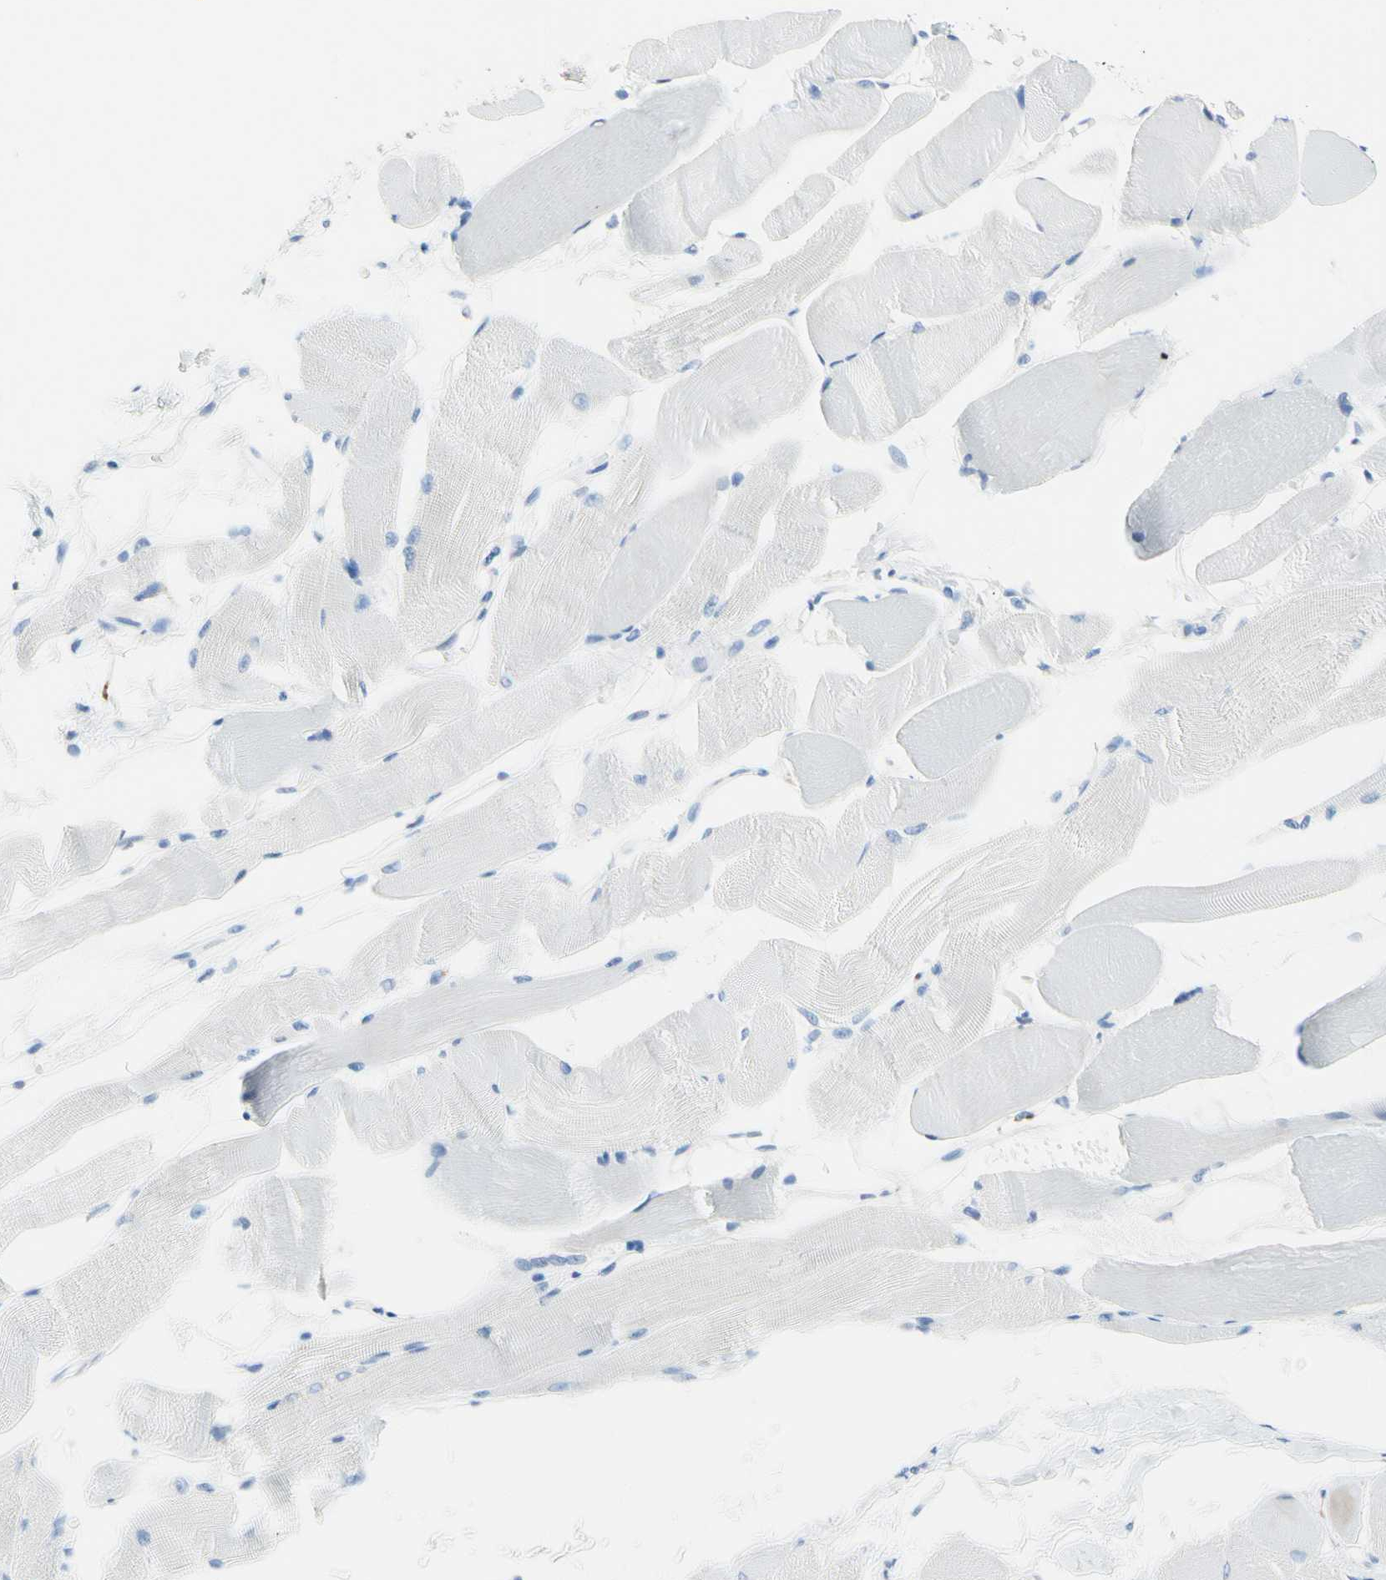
{"staining": {"intensity": "negative", "quantity": "none", "location": "none"}, "tissue": "skeletal muscle", "cell_type": "Myocytes", "image_type": "normal", "snomed": [{"axis": "morphology", "description": "Normal tissue, NOS"}, {"axis": "topography", "description": "Skeletal muscle"}, {"axis": "topography", "description": "Peripheral nerve tissue"}], "caption": "The immunohistochemistry (IHC) photomicrograph has no significant positivity in myocytes of skeletal muscle.", "gene": "CYSLTR1", "patient": {"sex": "female", "age": 84}}